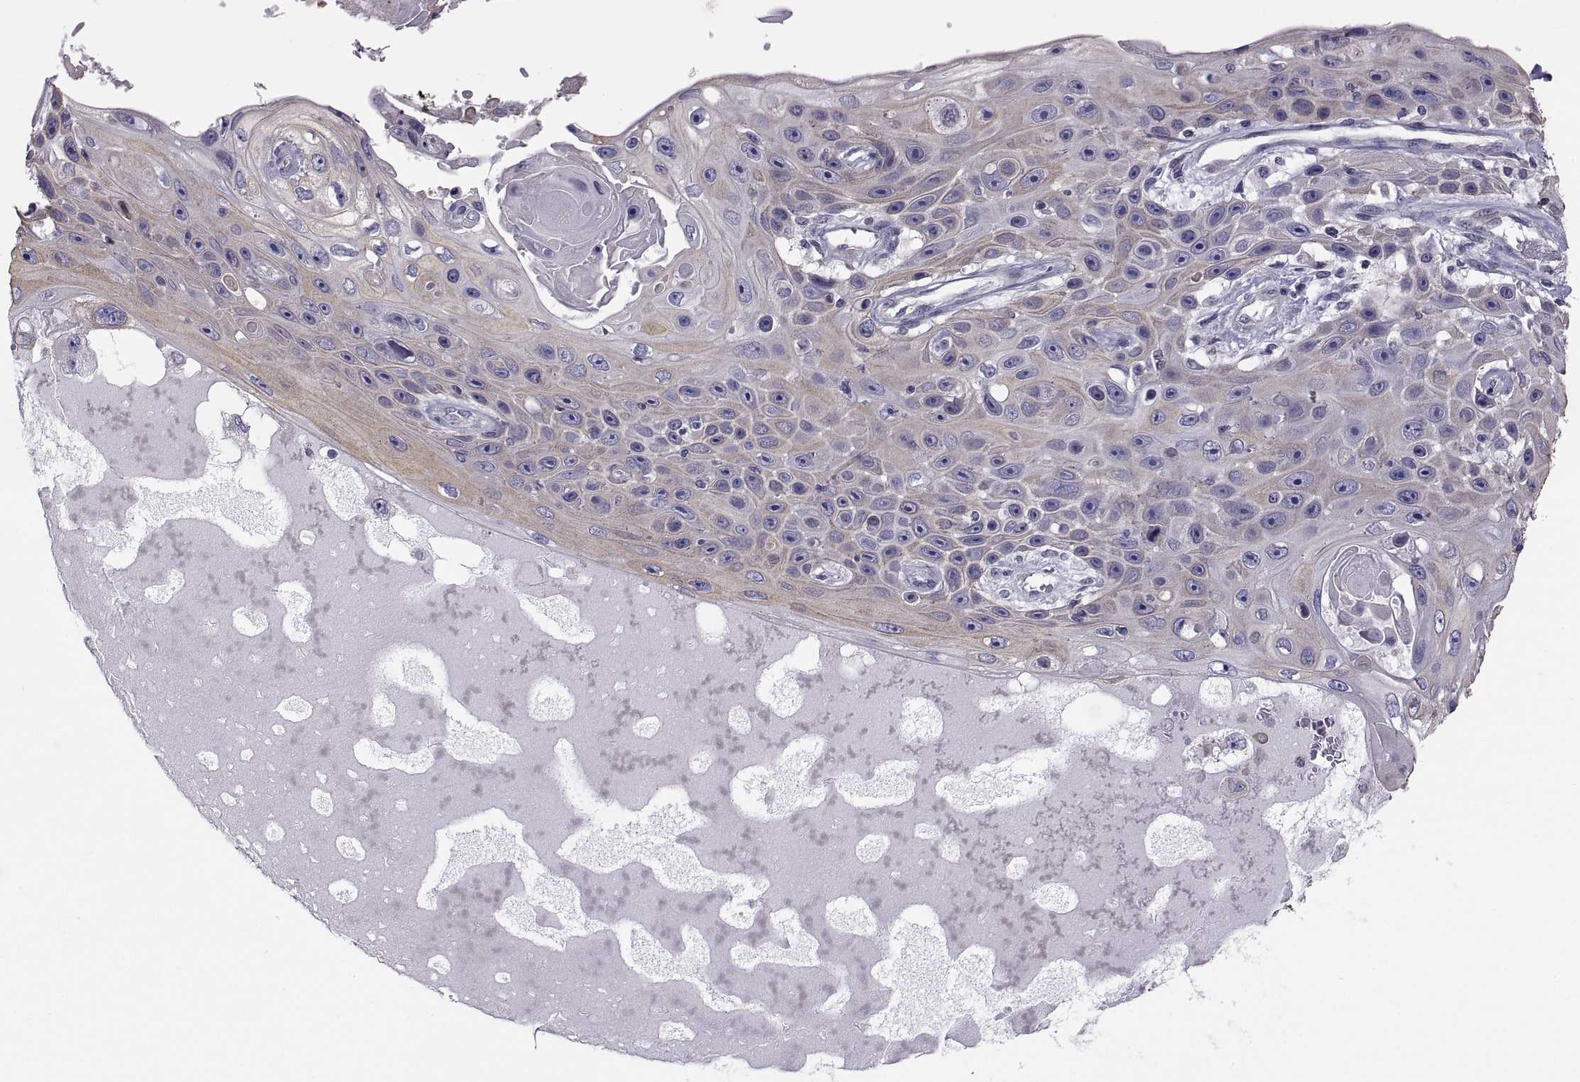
{"staining": {"intensity": "moderate", "quantity": "<25%", "location": "cytoplasmic/membranous"}, "tissue": "skin cancer", "cell_type": "Tumor cells", "image_type": "cancer", "snomed": [{"axis": "morphology", "description": "Squamous cell carcinoma, NOS"}, {"axis": "topography", "description": "Skin"}], "caption": "Squamous cell carcinoma (skin) was stained to show a protein in brown. There is low levels of moderate cytoplasmic/membranous positivity in about <25% of tumor cells.", "gene": "ANO1", "patient": {"sex": "male", "age": 82}}